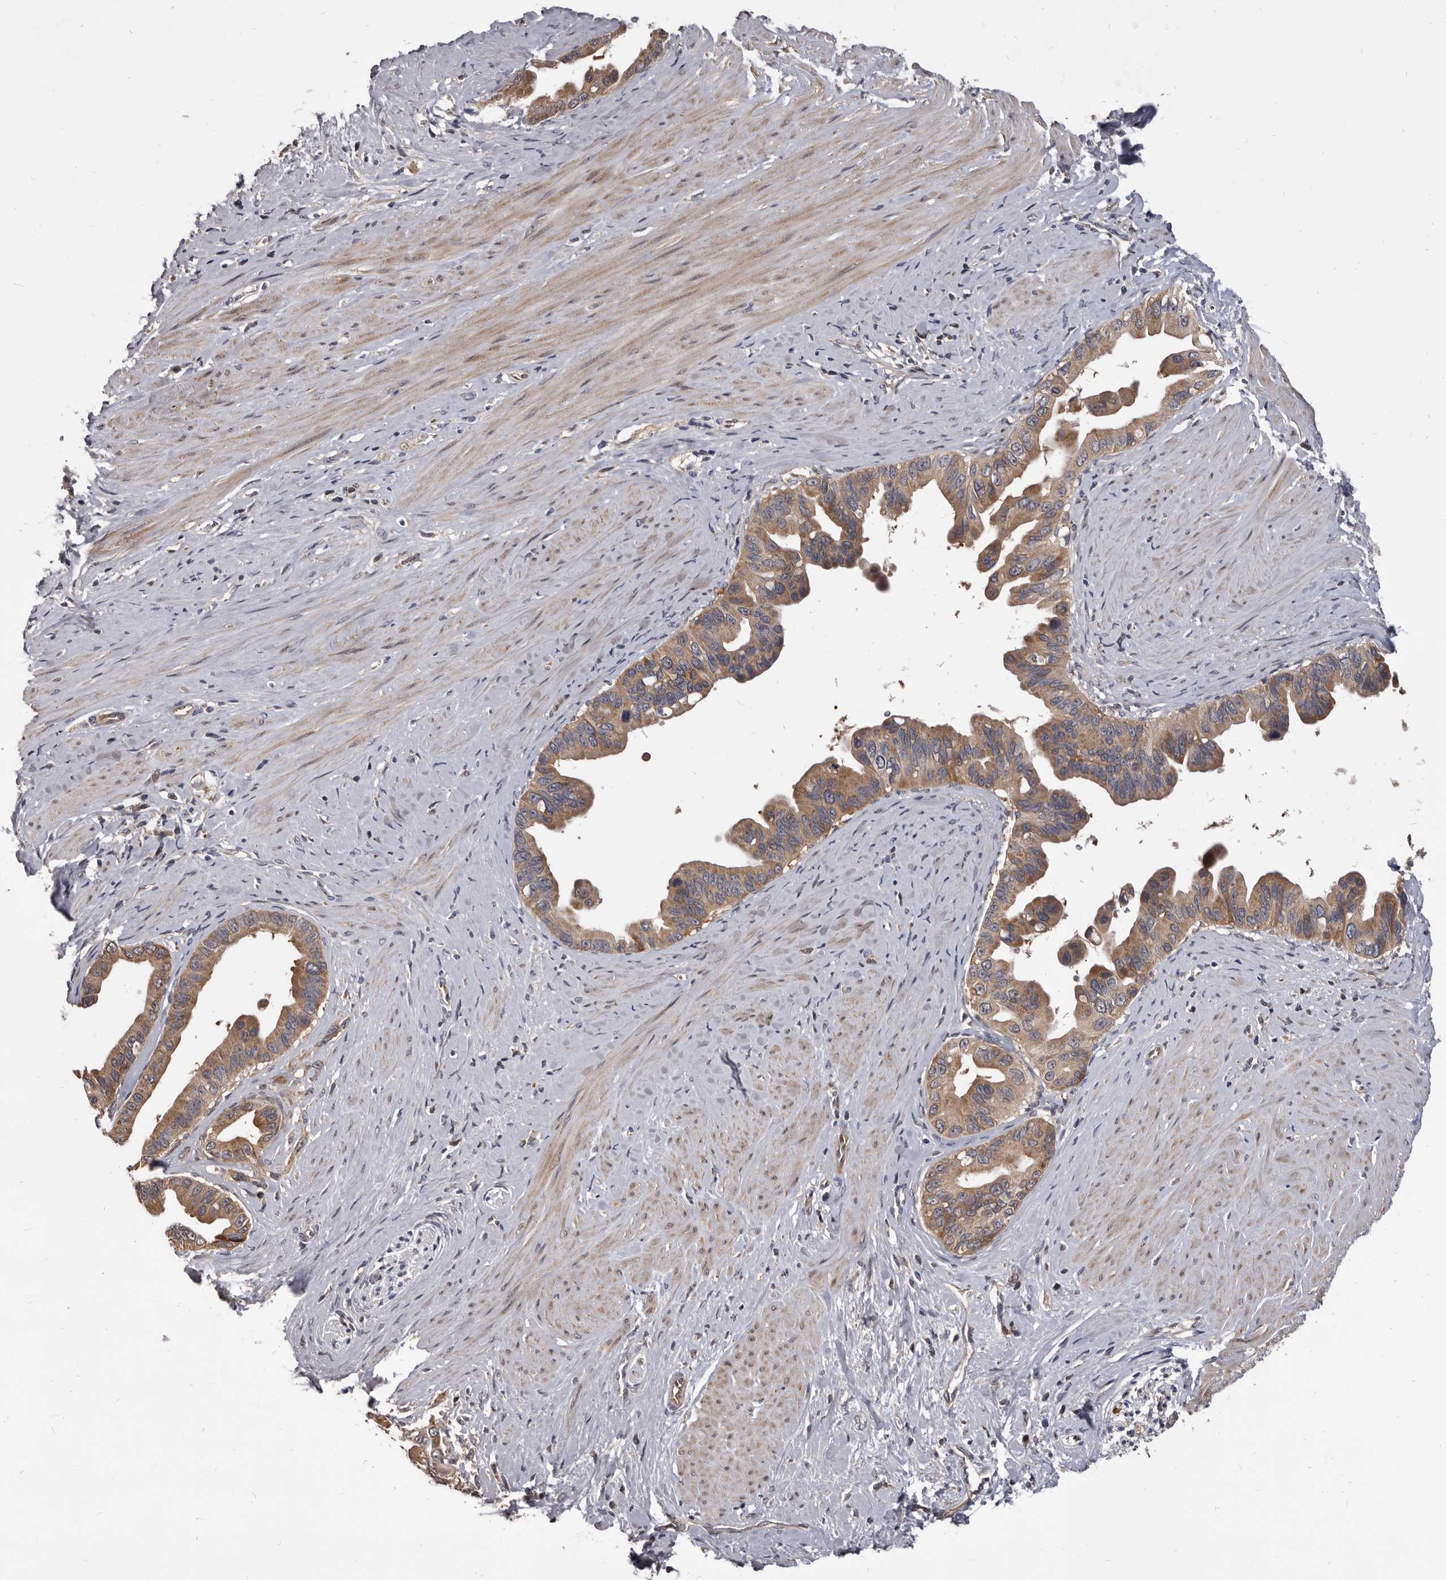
{"staining": {"intensity": "moderate", "quantity": ">75%", "location": "cytoplasmic/membranous"}, "tissue": "pancreatic cancer", "cell_type": "Tumor cells", "image_type": "cancer", "snomed": [{"axis": "morphology", "description": "Adenocarcinoma, NOS"}, {"axis": "topography", "description": "Pancreas"}], "caption": "This is an image of immunohistochemistry staining of adenocarcinoma (pancreatic), which shows moderate positivity in the cytoplasmic/membranous of tumor cells.", "gene": "MAP3K14", "patient": {"sex": "female", "age": 56}}